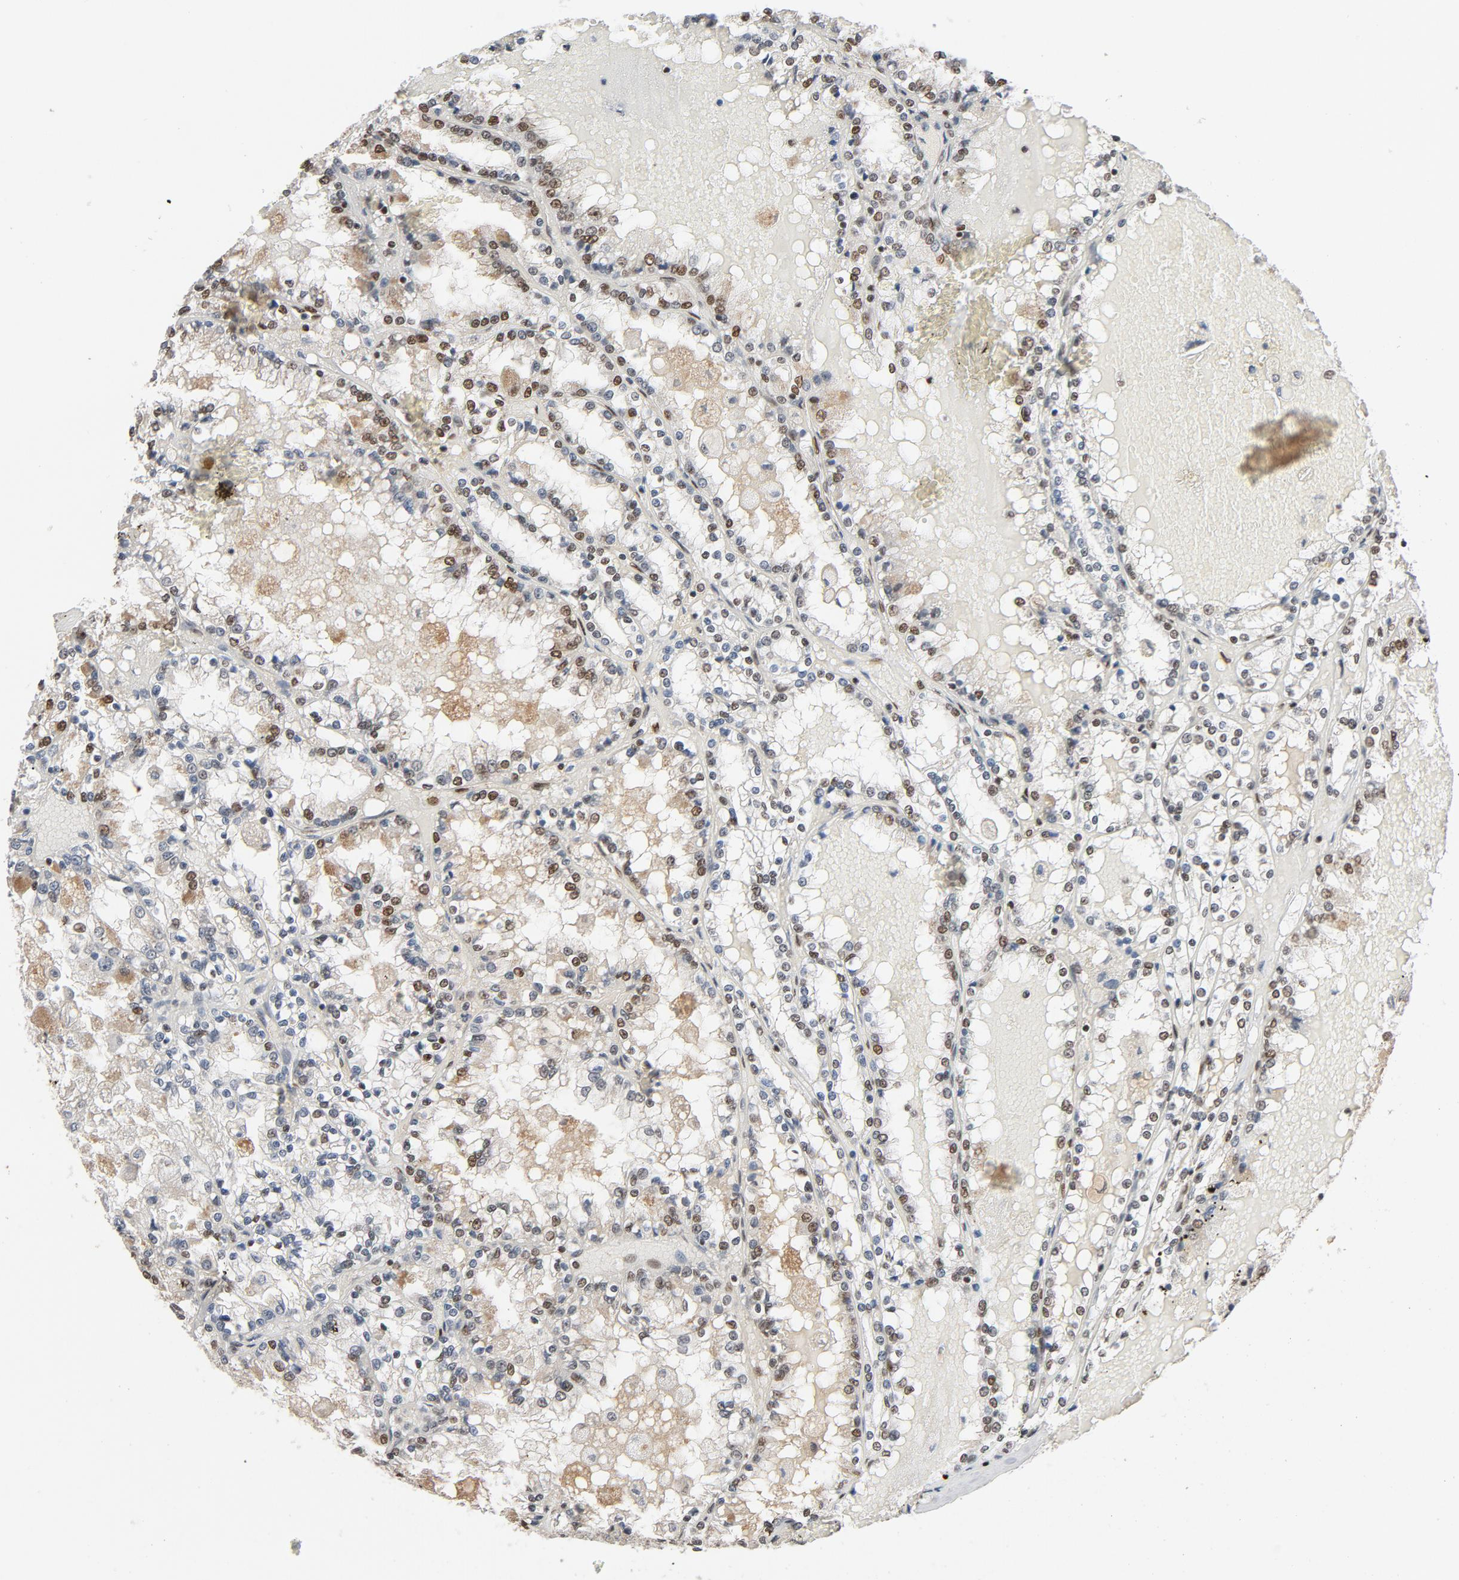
{"staining": {"intensity": "moderate", "quantity": "25%-75%", "location": "nuclear"}, "tissue": "renal cancer", "cell_type": "Tumor cells", "image_type": "cancer", "snomed": [{"axis": "morphology", "description": "Adenocarcinoma, NOS"}, {"axis": "topography", "description": "Kidney"}], "caption": "An immunohistochemistry photomicrograph of tumor tissue is shown. Protein staining in brown labels moderate nuclear positivity in renal adenocarcinoma within tumor cells.", "gene": "SMARCD1", "patient": {"sex": "female", "age": 56}}